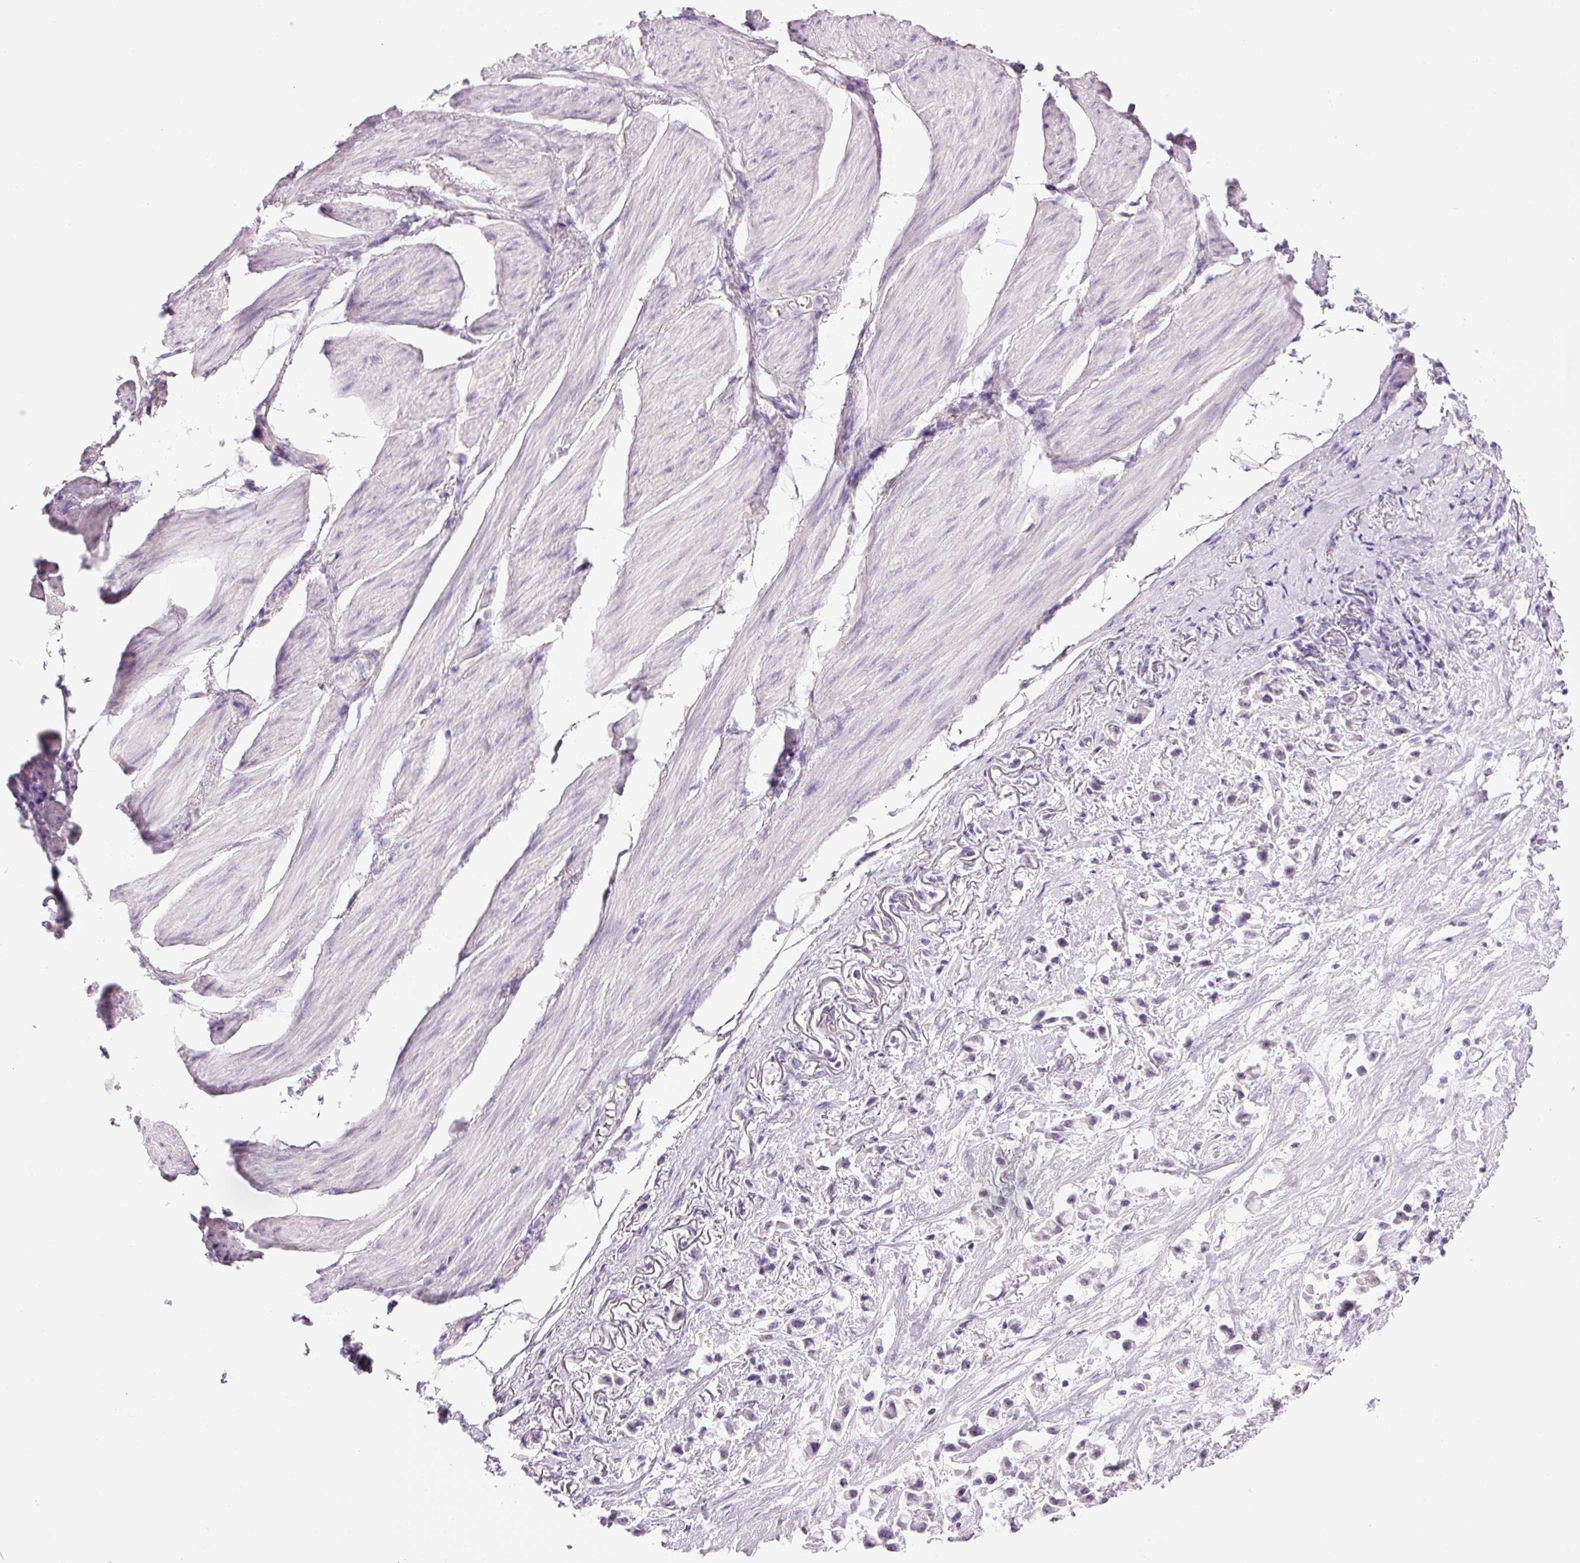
{"staining": {"intensity": "negative", "quantity": "none", "location": "none"}, "tissue": "stomach cancer", "cell_type": "Tumor cells", "image_type": "cancer", "snomed": [{"axis": "morphology", "description": "Adenocarcinoma, NOS"}, {"axis": "topography", "description": "Stomach"}], "caption": "Adenocarcinoma (stomach) was stained to show a protein in brown. There is no significant positivity in tumor cells. (DAB (3,3'-diaminobenzidine) immunohistochemistry (IHC) visualized using brightfield microscopy, high magnification).", "gene": "HSPA4L", "patient": {"sex": "female", "age": 81}}